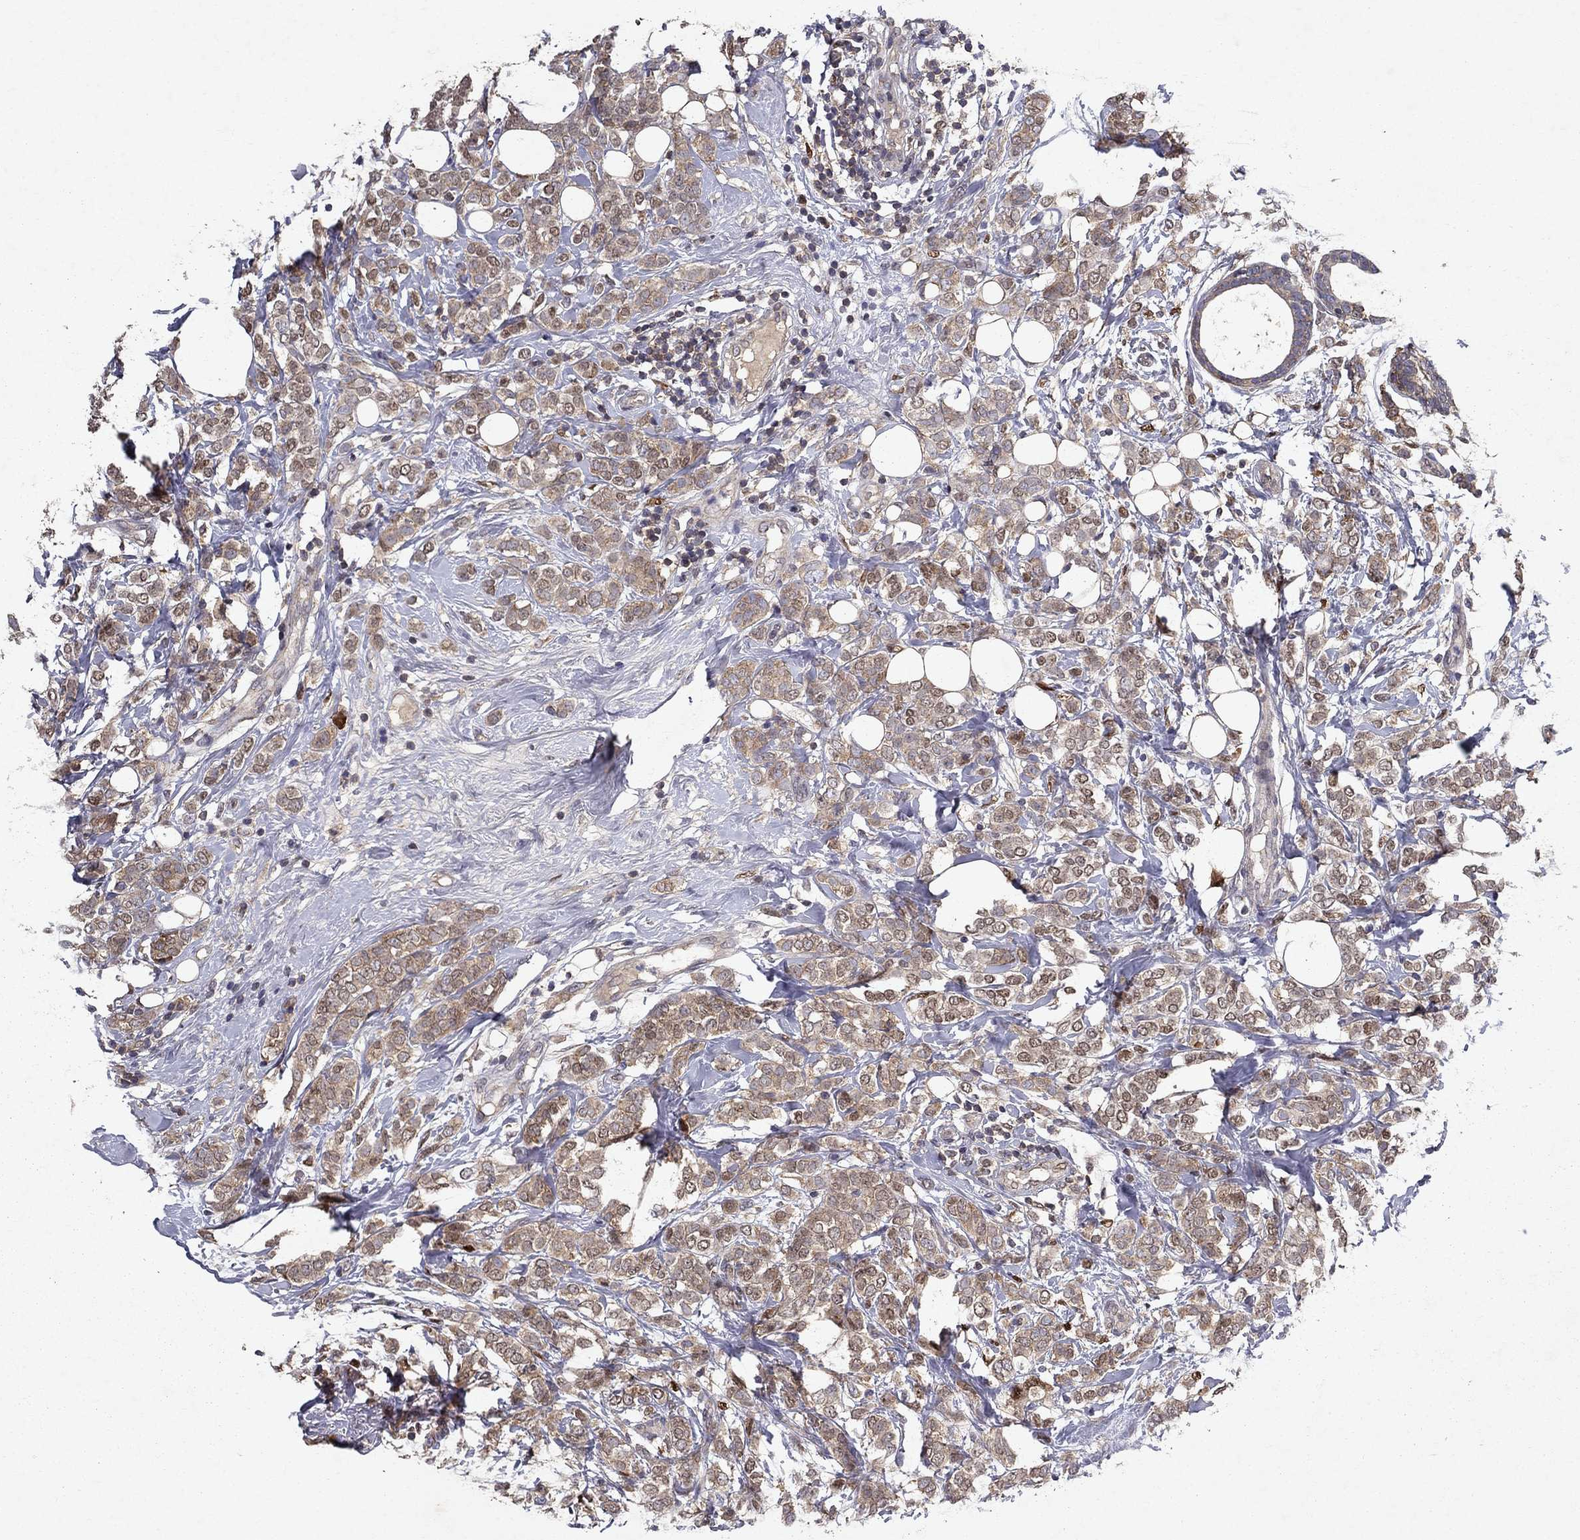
{"staining": {"intensity": "weak", "quantity": "25%-75%", "location": "cytoplasmic/membranous"}, "tissue": "breast cancer", "cell_type": "Tumor cells", "image_type": "cancer", "snomed": [{"axis": "morphology", "description": "Lobular carcinoma"}, {"axis": "topography", "description": "Breast"}], "caption": "Tumor cells display low levels of weak cytoplasmic/membranous positivity in about 25%-75% of cells in human breast cancer (lobular carcinoma).", "gene": "CRTC1", "patient": {"sex": "female", "age": 49}}